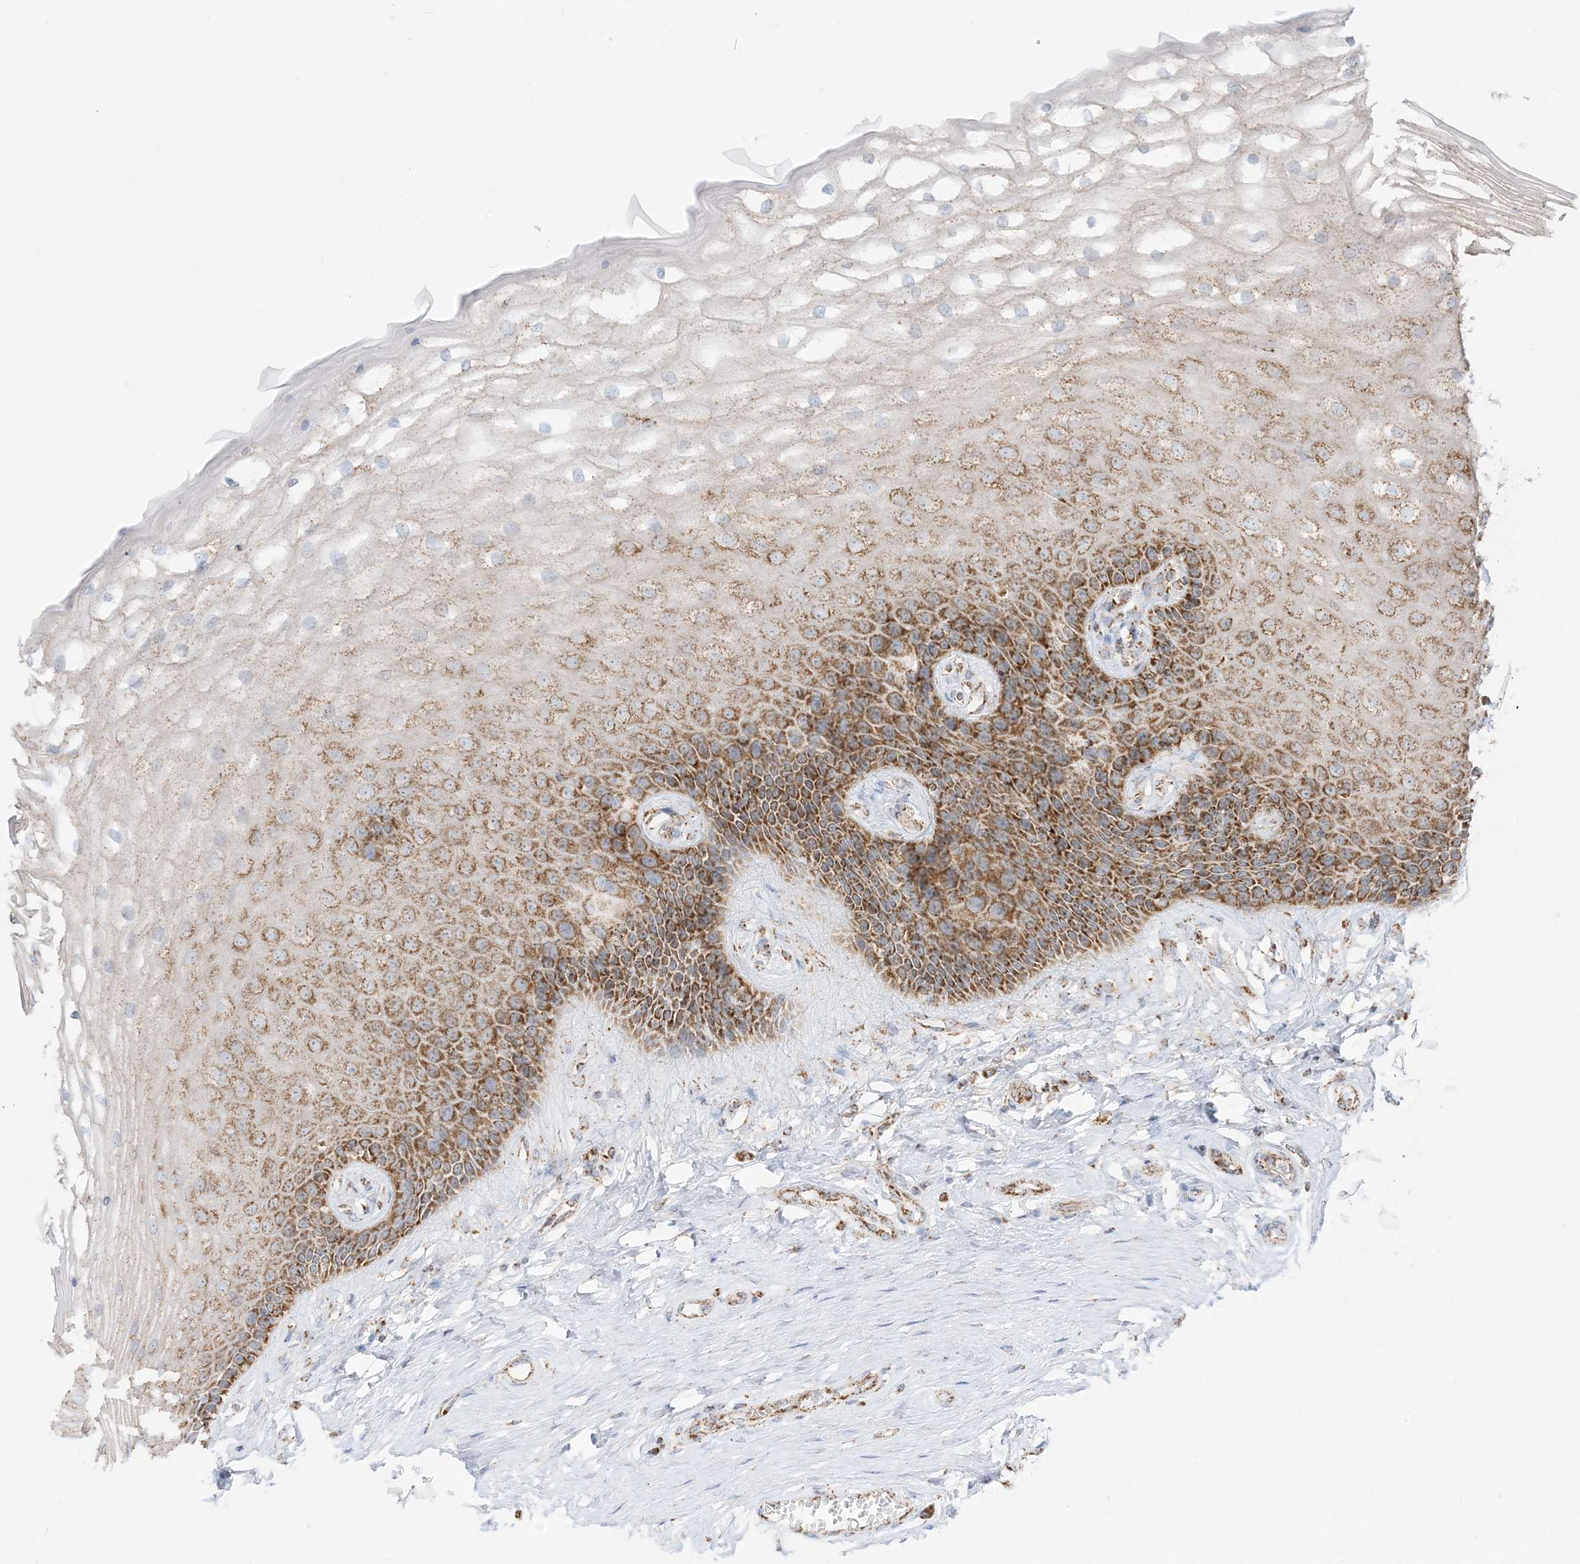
{"staining": {"intensity": "moderate", "quantity": ">75%", "location": "cytoplasmic/membranous"}, "tissue": "vagina", "cell_type": "Squamous epithelial cells", "image_type": "normal", "snomed": [{"axis": "morphology", "description": "Normal tissue, NOS"}, {"axis": "topography", "description": "Vagina"}], "caption": "Protein expression by IHC displays moderate cytoplasmic/membranous expression in approximately >75% of squamous epithelial cells in normal vagina.", "gene": "MRPS36", "patient": {"sex": "female", "age": 46}}